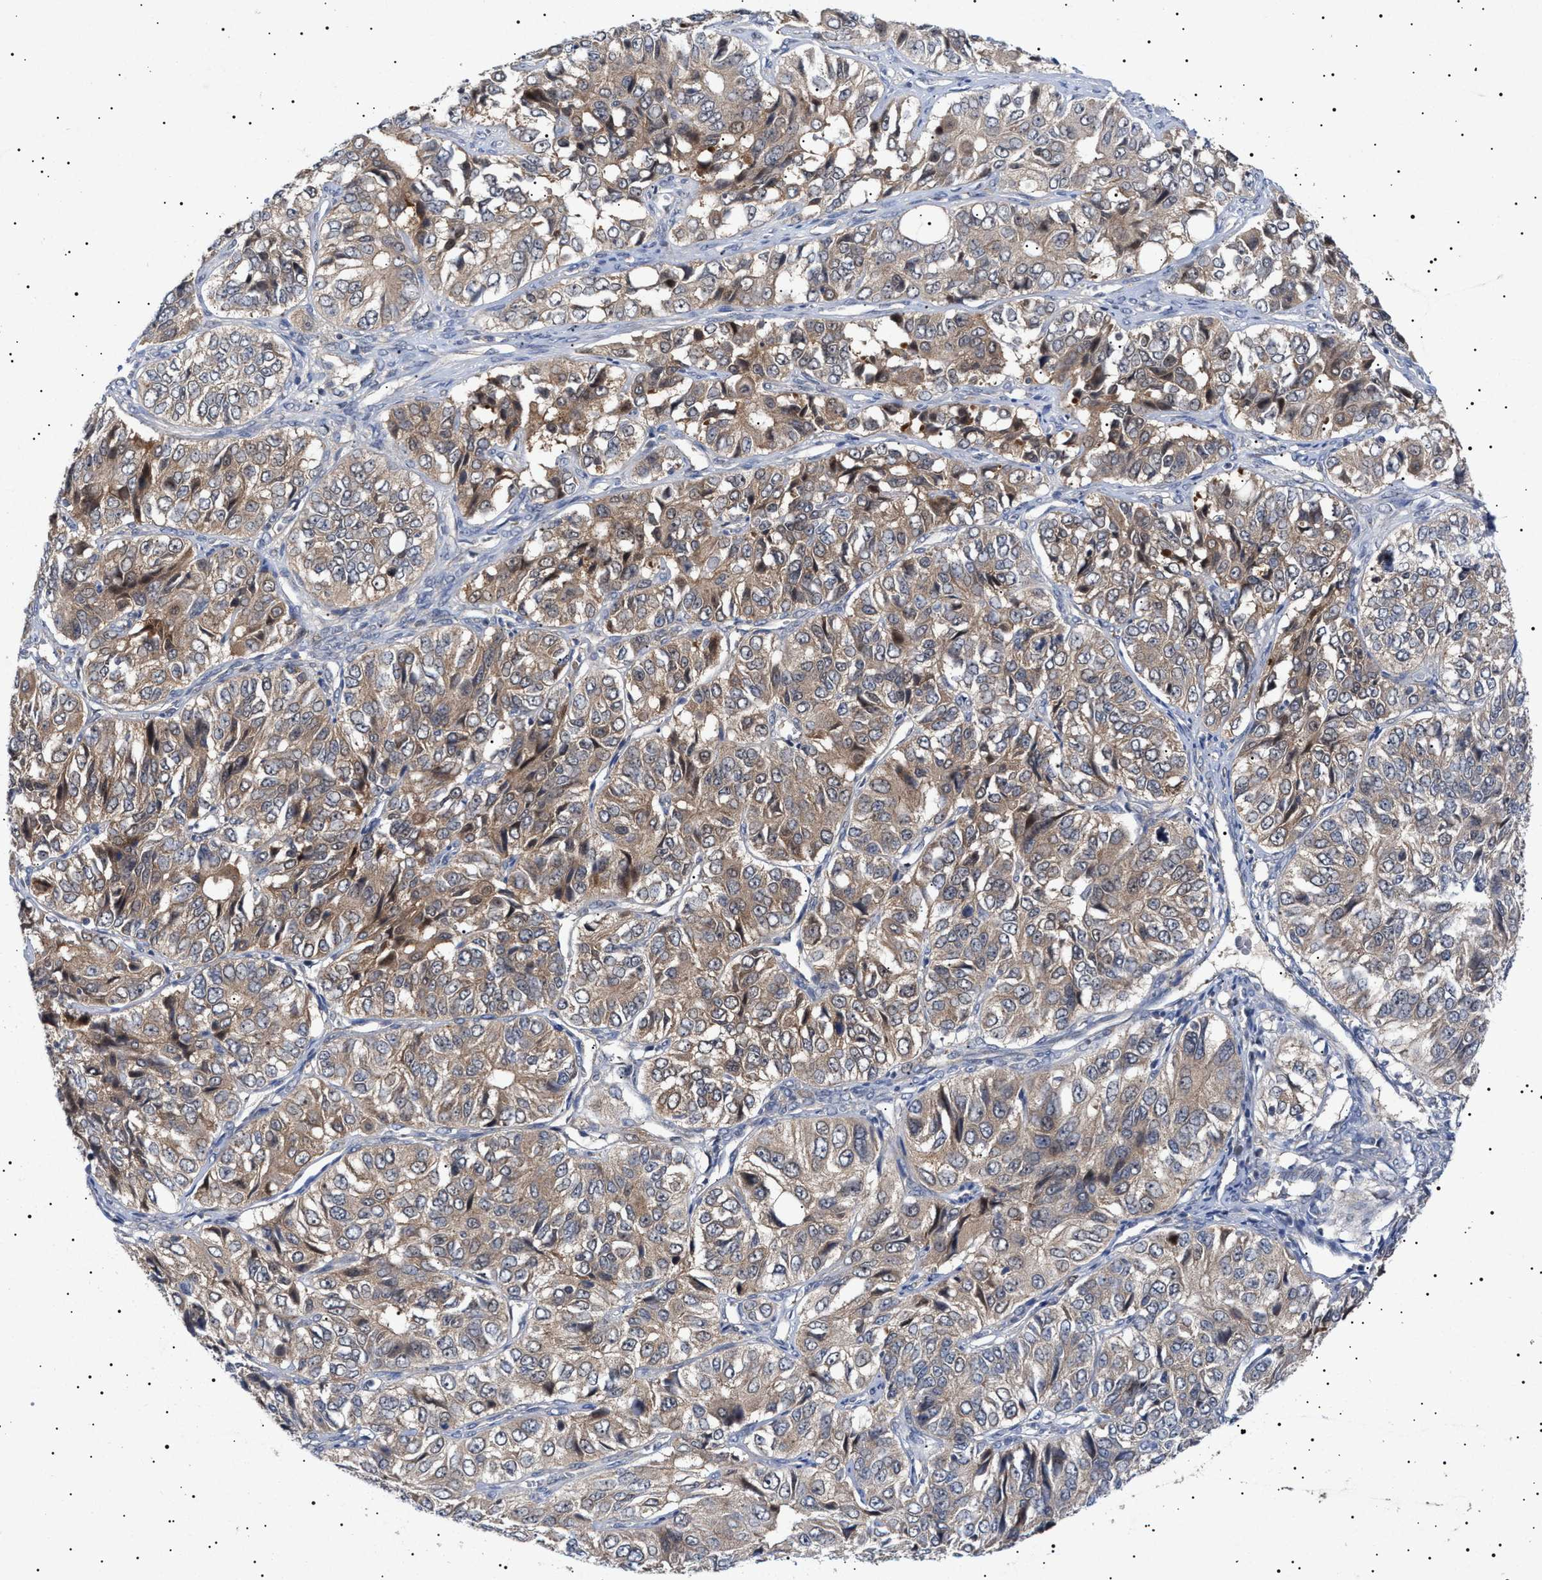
{"staining": {"intensity": "weak", "quantity": ">75%", "location": "cytoplasmic/membranous"}, "tissue": "ovarian cancer", "cell_type": "Tumor cells", "image_type": "cancer", "snomed": [{"axis": "morphology", "description": "Carcinoma, endometroid"}, {"axis": "topography", "description": "Ovary"}], "caption": "Protein staining of ovarian endometroid carcinoma tissue exhibits weak cytoplasmic/membranous staining in approximately >75% of tumor cells.", "gene": "NPLOC4", "patient": {"sex": "female", "age": 51}}